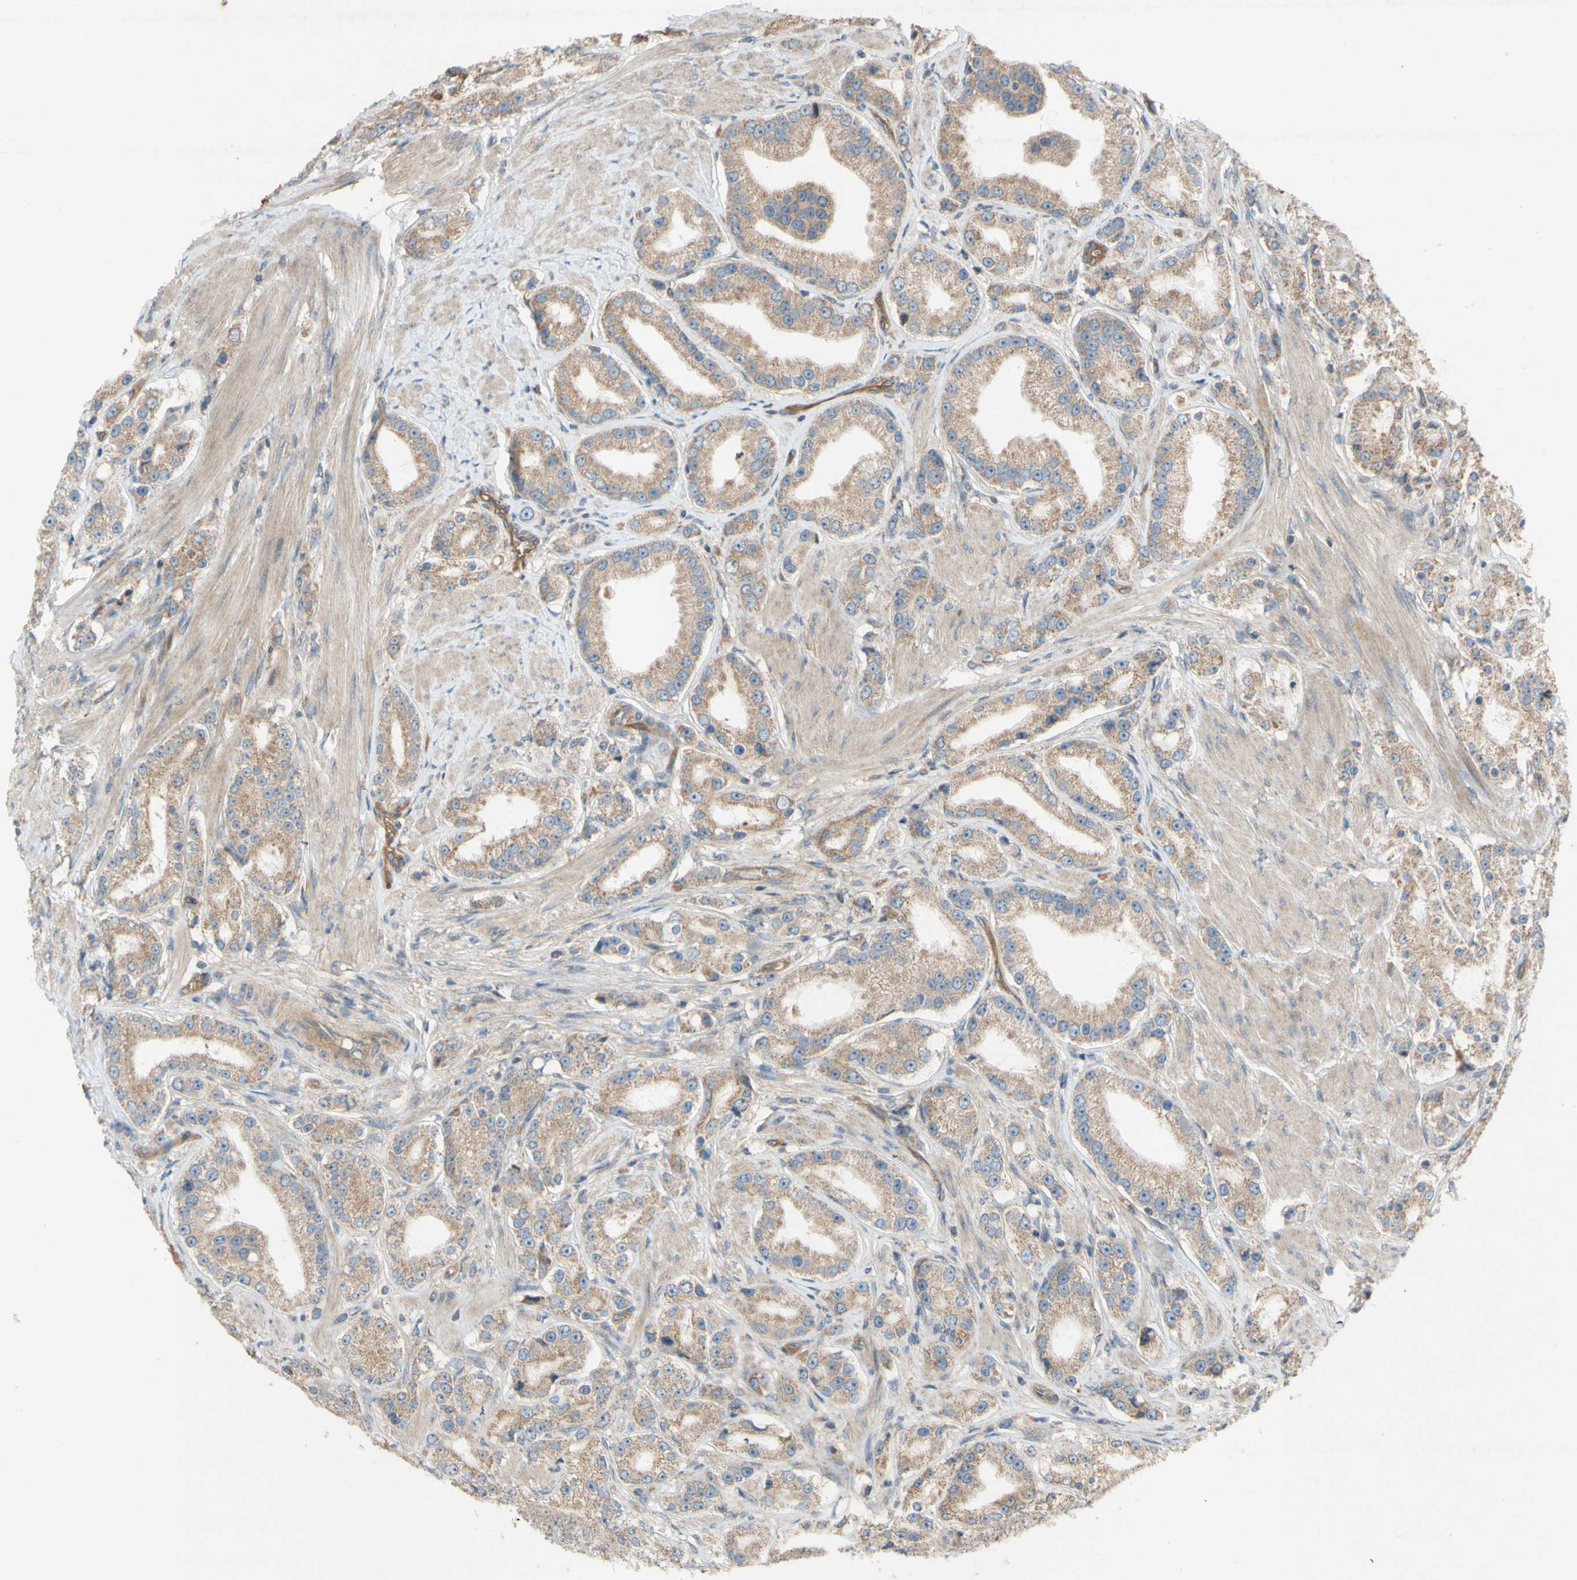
{"staining": {"intensity": "moderate", "quantity": ">75%", "location": "cytoplasmic/membranous"}, "tissue": "prostate cancer", "cell_type": "Tumor cells", "image_type": "cancer", "snomed": [{"axis": "morphology", "description": "Adenocarcinoma, Low grade"}, {"axis": "topography", "description": "Prostate"}], "caption": "A brown stain highlights moderate cytoplasmic/membranous staining of a protein in human prostate adenocarcinoma (low-grade) tumor cells. (IHC, brightfield microscopy, high magnification).", "gene": "TST", "patient": {"sex": "male", "age": 63}}